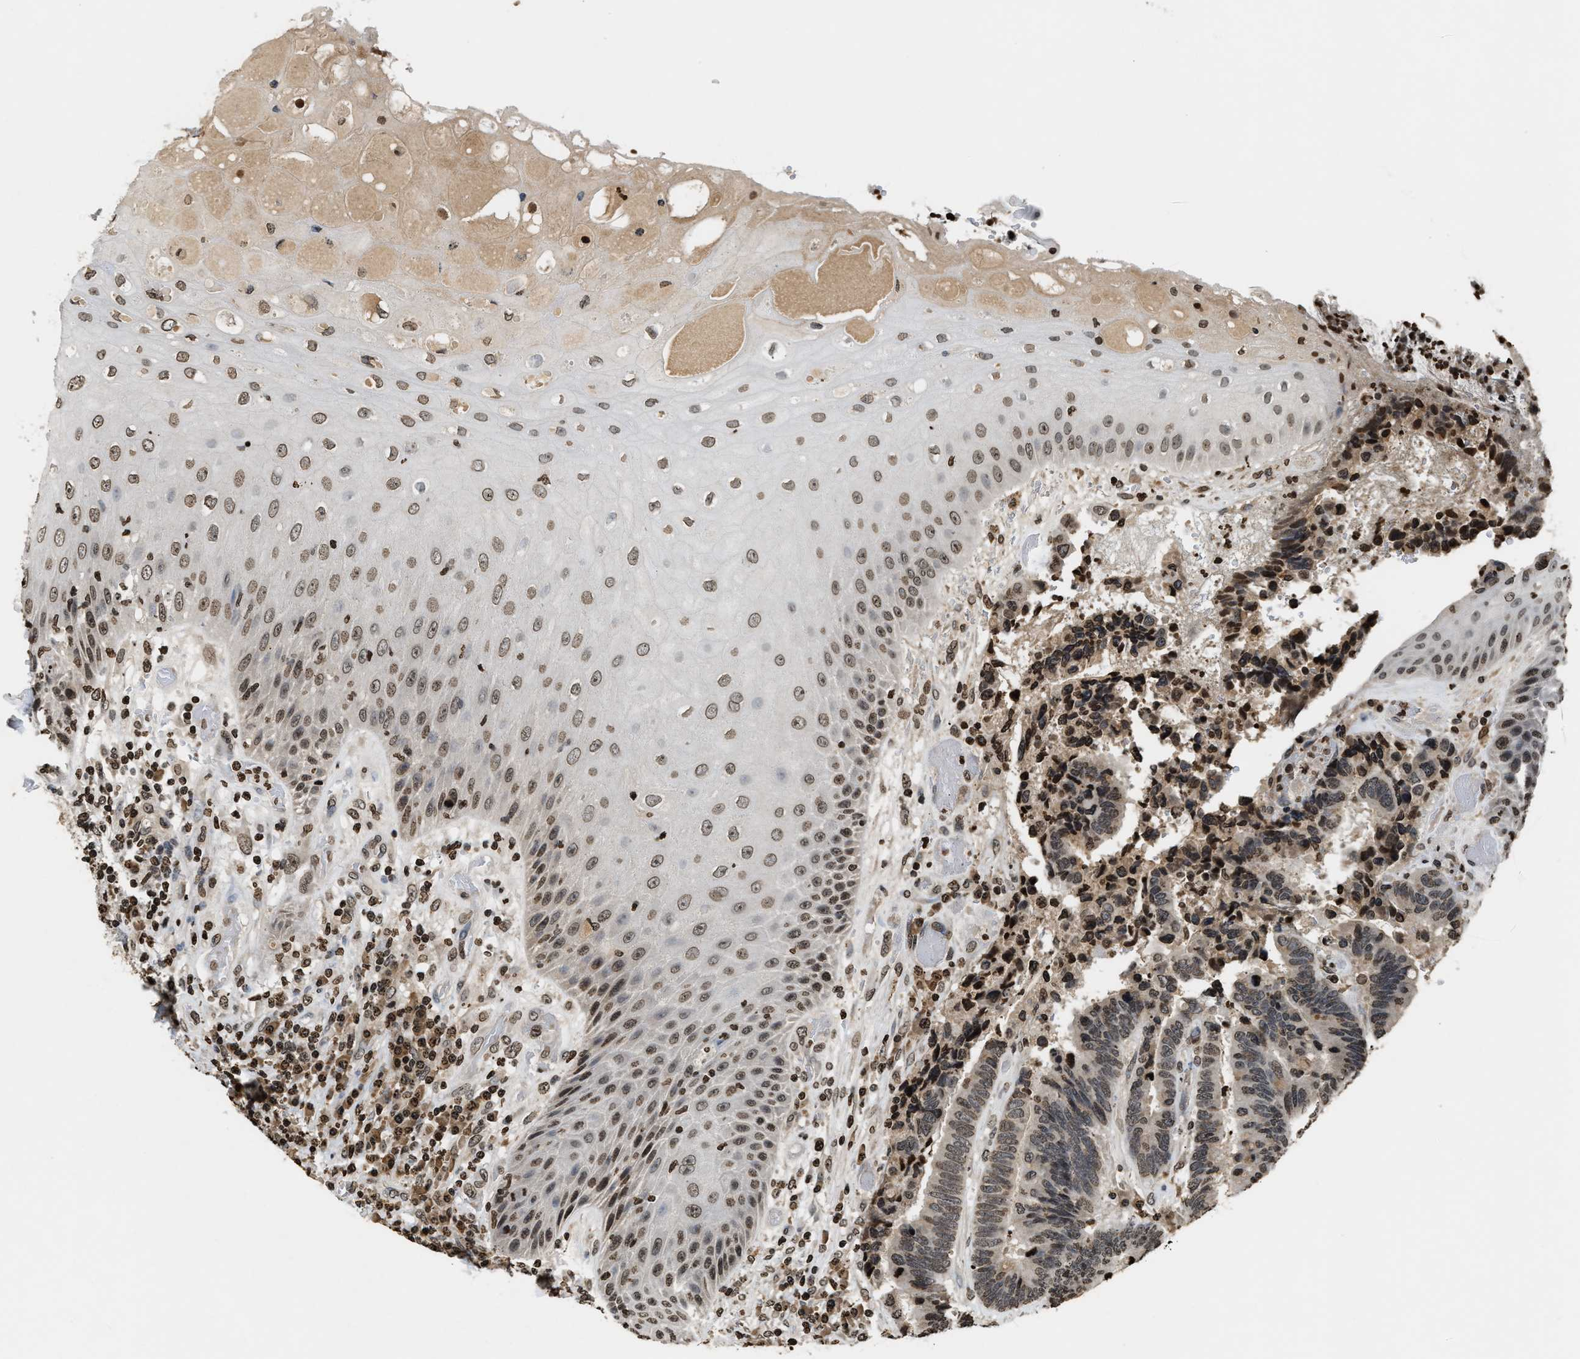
{"staining": {"intensity": "moderate", "quantity": ">75%", "location": "nuclear"}, "tissue": "colorectal cancer", "cell_type": "Tumor cells", "image_type": "cancer", "snomed": [{"axis": "morphology", "description": "Adenocarcinoma, NOS"}, {"axis": "topography", "description": "Rectum"}, {"axis": "topography", "description": "Anal"}], "caption": "Adenocarcinoma (colorectal) stained with DAB IHC displays medium levels of moderate nuclear expression in about >75% of tumor cells. Ihc stains the protein in brown and the nuclei are stained blue.", "gene": "DNASE1L3", "patient": {"sex": "female", "age": 89}}